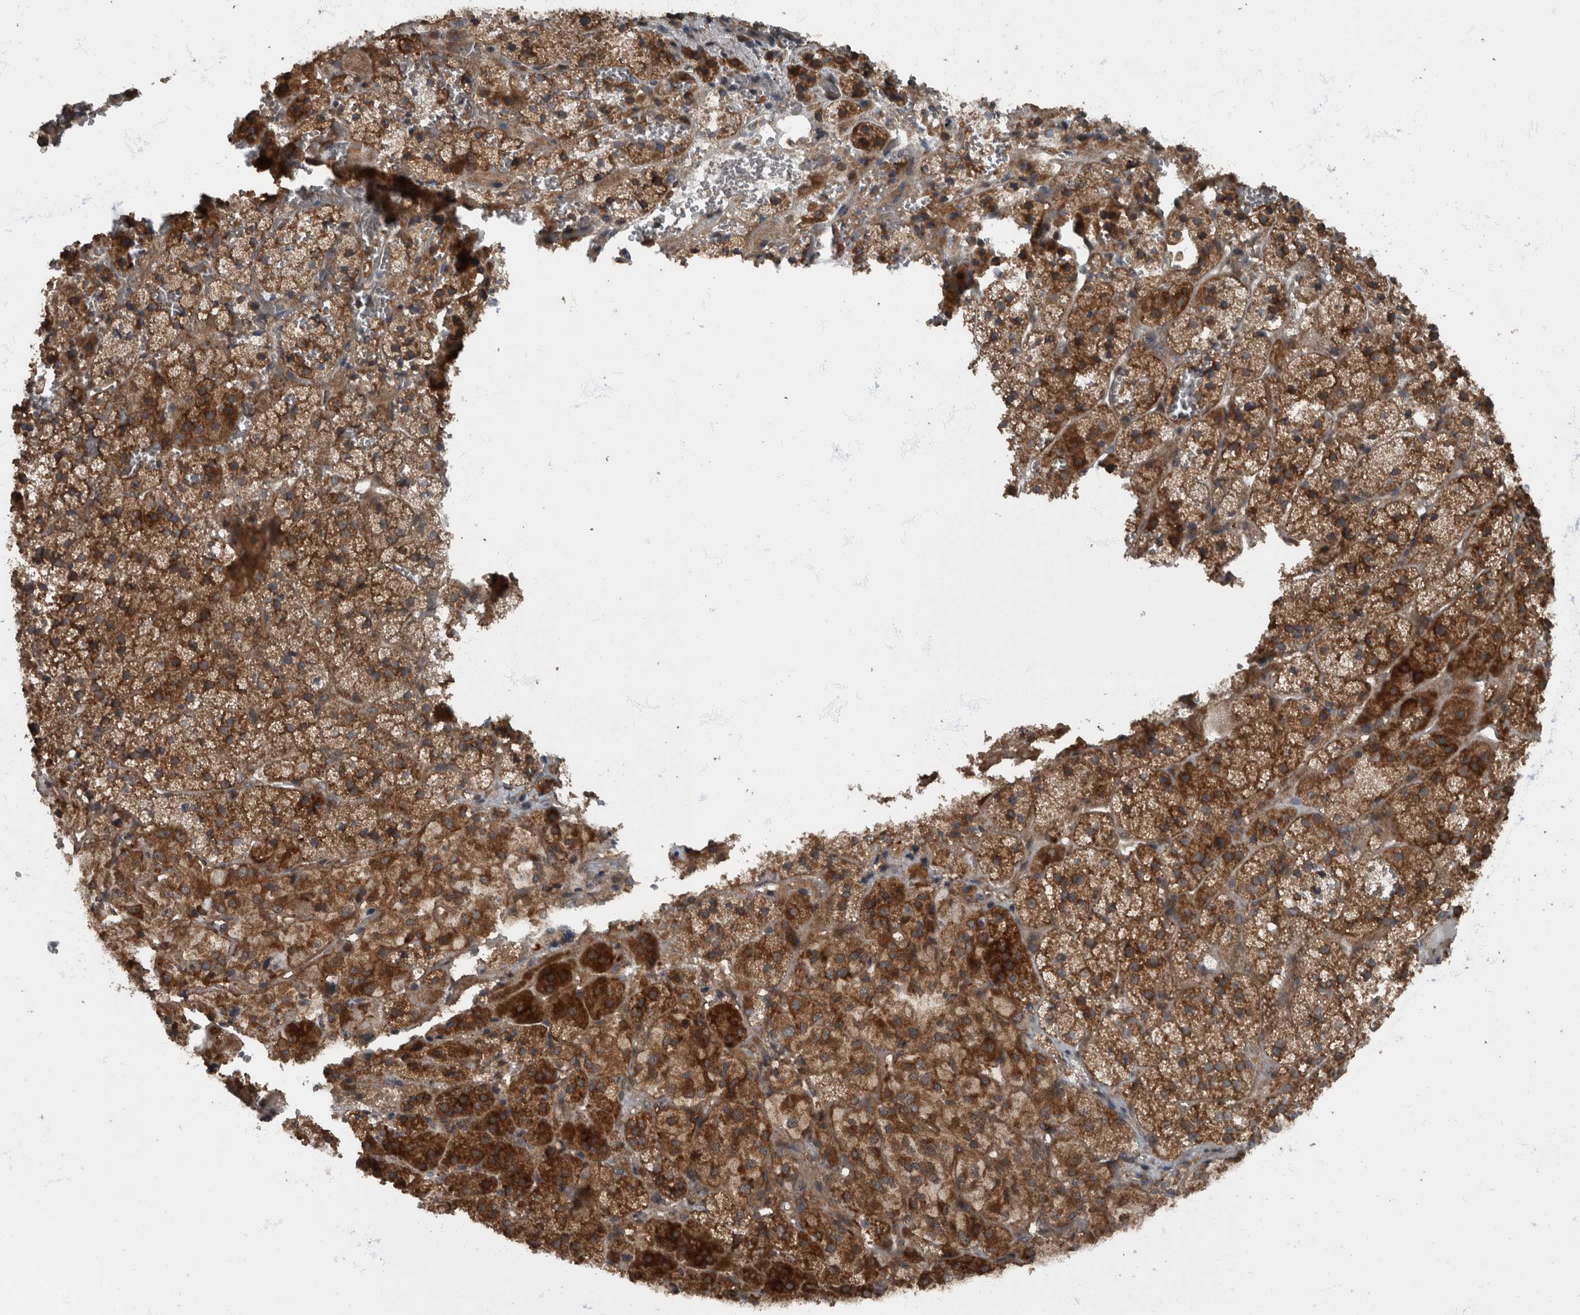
{"staining": {"intensity": "strong", "quantity": ">75%", "location": "cytoplasmic/membranous"}, "tissue": "adrenal gland", "cell_type": "Glandular cells", "image_type": "normal", "snomed": [{"axis": "morphology", "description": "Normal tissue, NOS"}, {"axis": "topography", "description": "Adrenal gland"}], "caption": "Glandular cells show high levels of strong cytoplasmic/membranous staining in about >75% of cells in normal human adrenal gland. The protein of interest is stained brown, and the nuclei are stained in blue (DAB IHC with brightfield microscopy, high magnification).", "gene": "RABGGTB", "patient": {"sex": "female", "age": 44}}